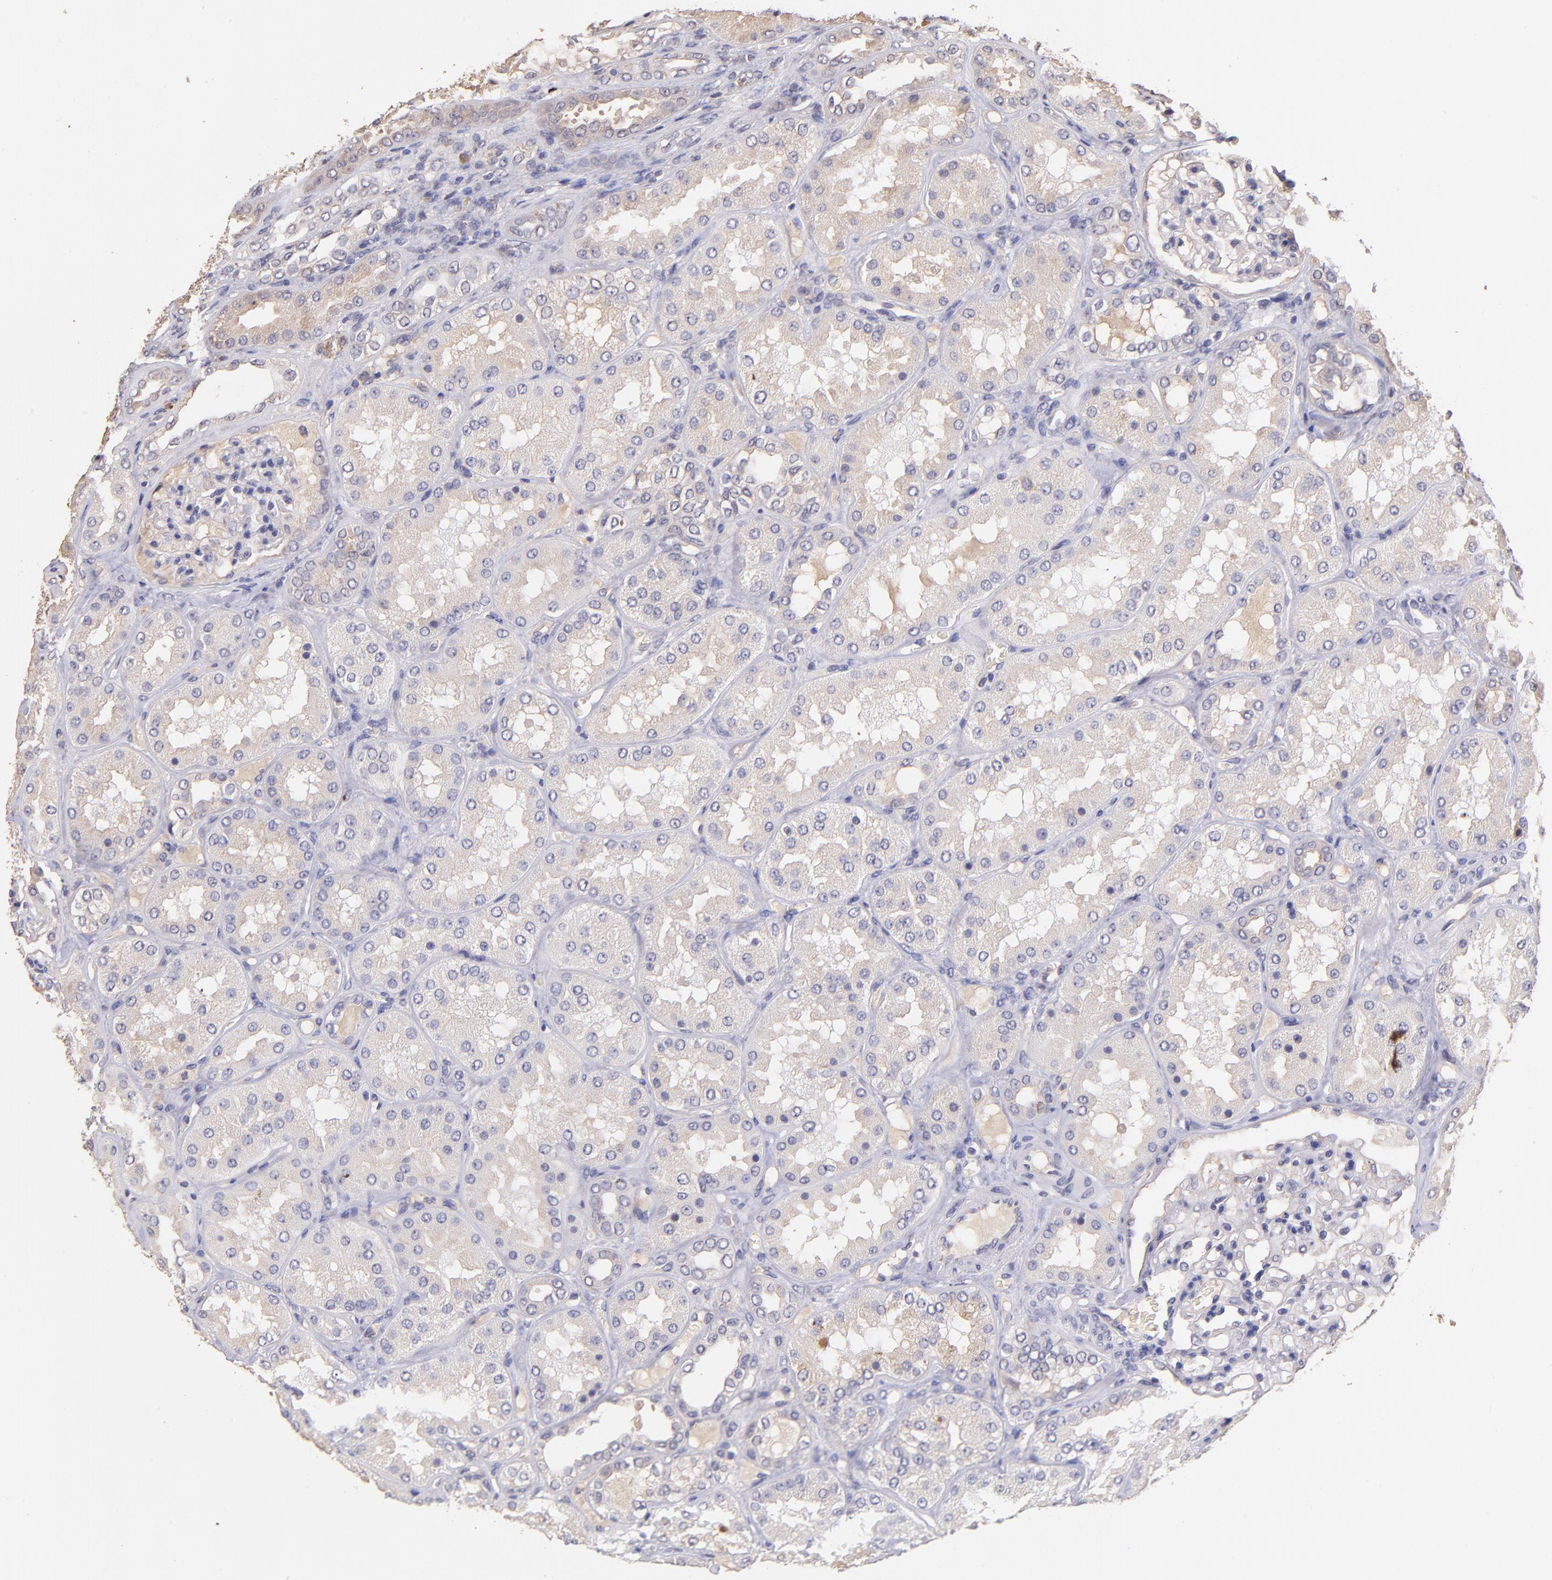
{"staining": {"intensity": "negative", "quantity": "none", "location": "none"}, "tissue": "kidney", "cell_type": "Cells in glomeruli", "image_type": "normal", "snomed": [{"axis": "morphology", "description": "Normal tissue, NOS"}, {"axis": "topography", "description": "Kidney"}], "caption": "Immunohistochemistry (IHC) micrograph of unremarkable kidney: human kidney stained with DAB displays no significant protein expression in cells in glomeruli. Nuclei are stained in blue.", "gene": "RNASEL", "patient": {"sex": "female", "age": 56}}